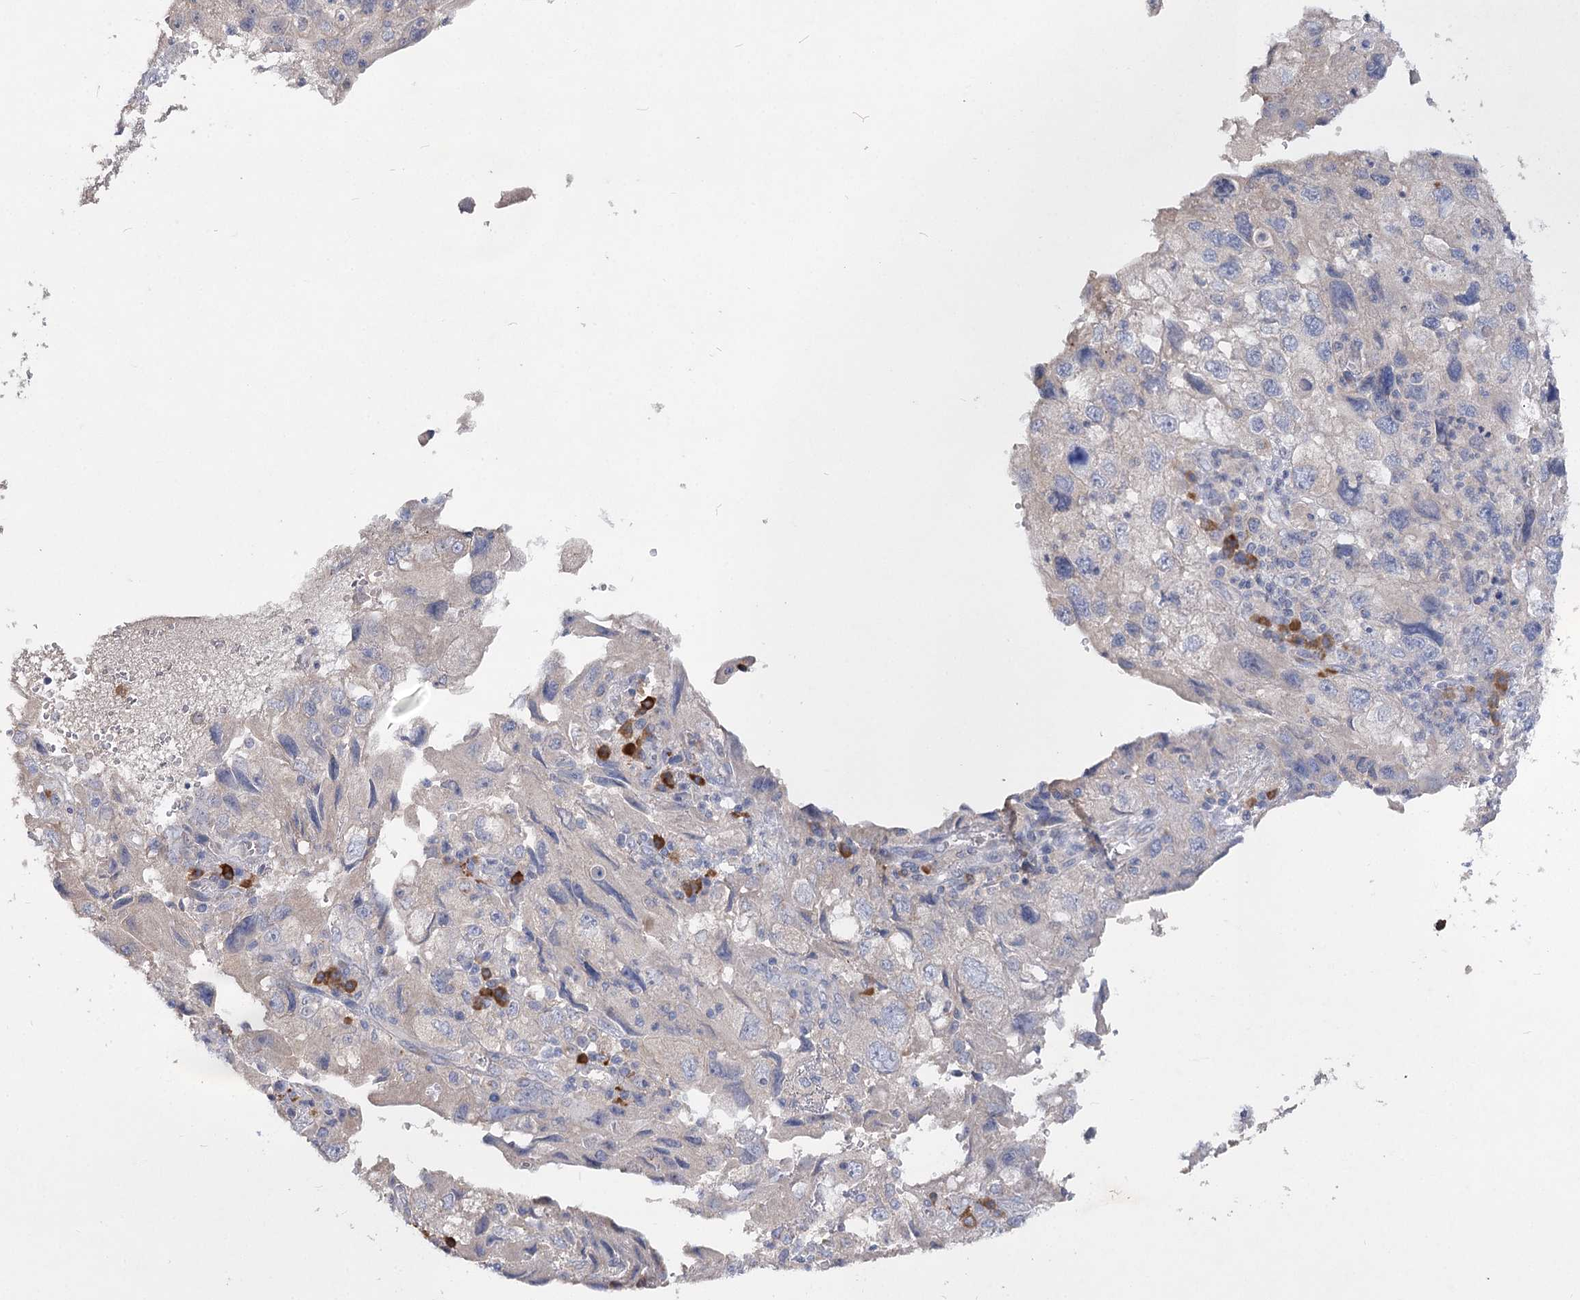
{"staining": {"intensity": "negative", "quantity": "none", "location": "none"}, "tissue": "endometrial cancer", "cell_type": "Tumor cells", "image_type": "cancer", "snomed": [{"axis": "morphology", "description": "Adenocarcinoma, NOS"}, {"axis": "topography", "description": "Endometrium"}], "caption": "Immunohistochemistry (IHC) of human endometrial cancer (adenocarcinoma) displays no staining in tumor cells.", "gene": "IL1RAP", "patient": {"sex": "female", "age": 49}}